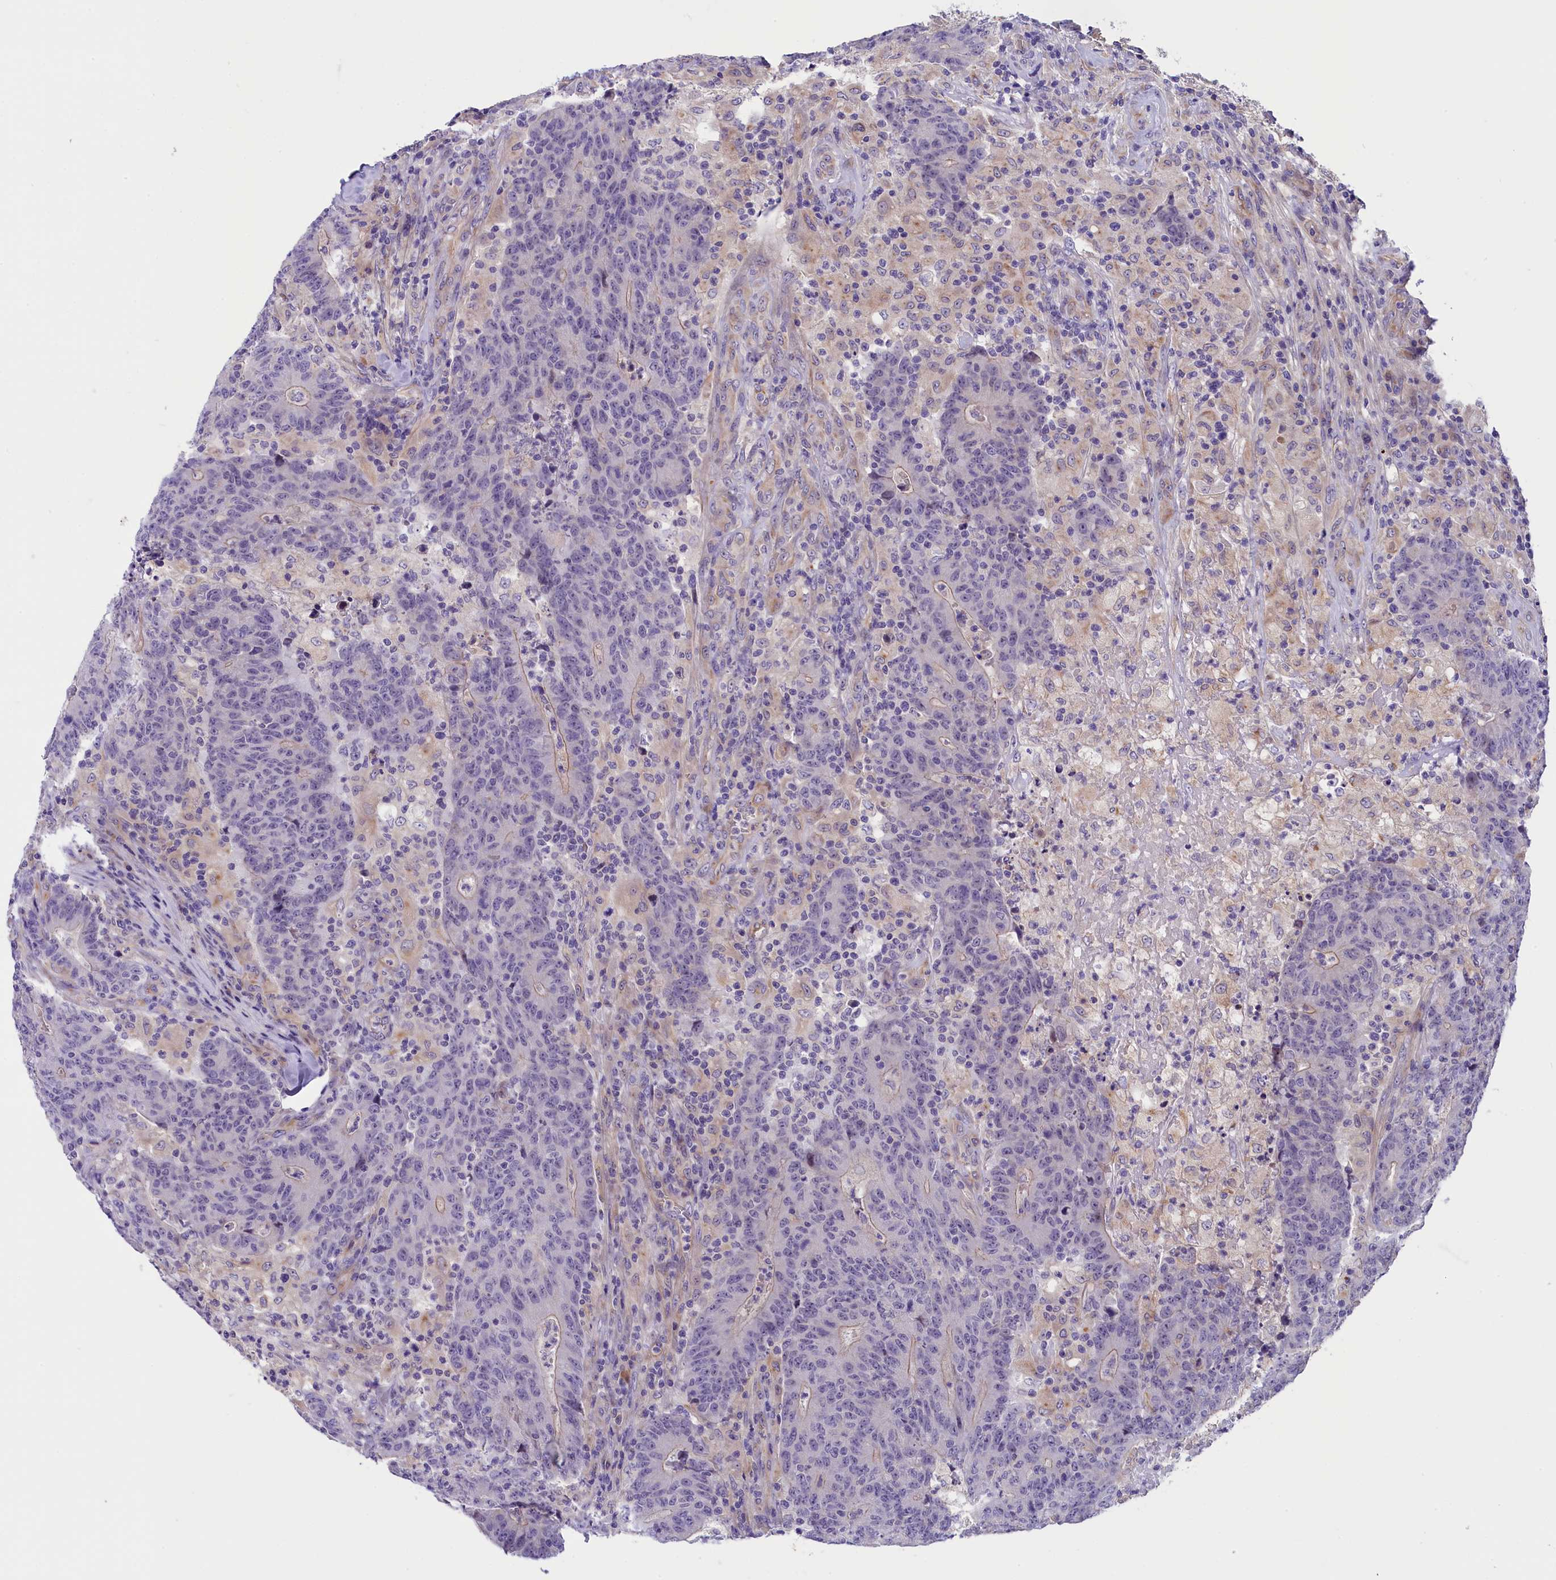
{"staining": {"intensity": "negative", "quantity": "none", "location": "none"}, "tissue": "colorectal cancer", "cell_type": "Tumor cells", "image_type": "cancer", "snomed": [{"axis": "morphology", "description": "Adenocarcinoma, NOS"}, {"axis": "topography", "description": "Colon"}], "caption": "This is an immunohistochemistry micrograph of colorectal adenocarcinoma. There is no staining in tumor cells.", "gene": "CCDC32", "patient": {"sex": "female", "age": 75}}